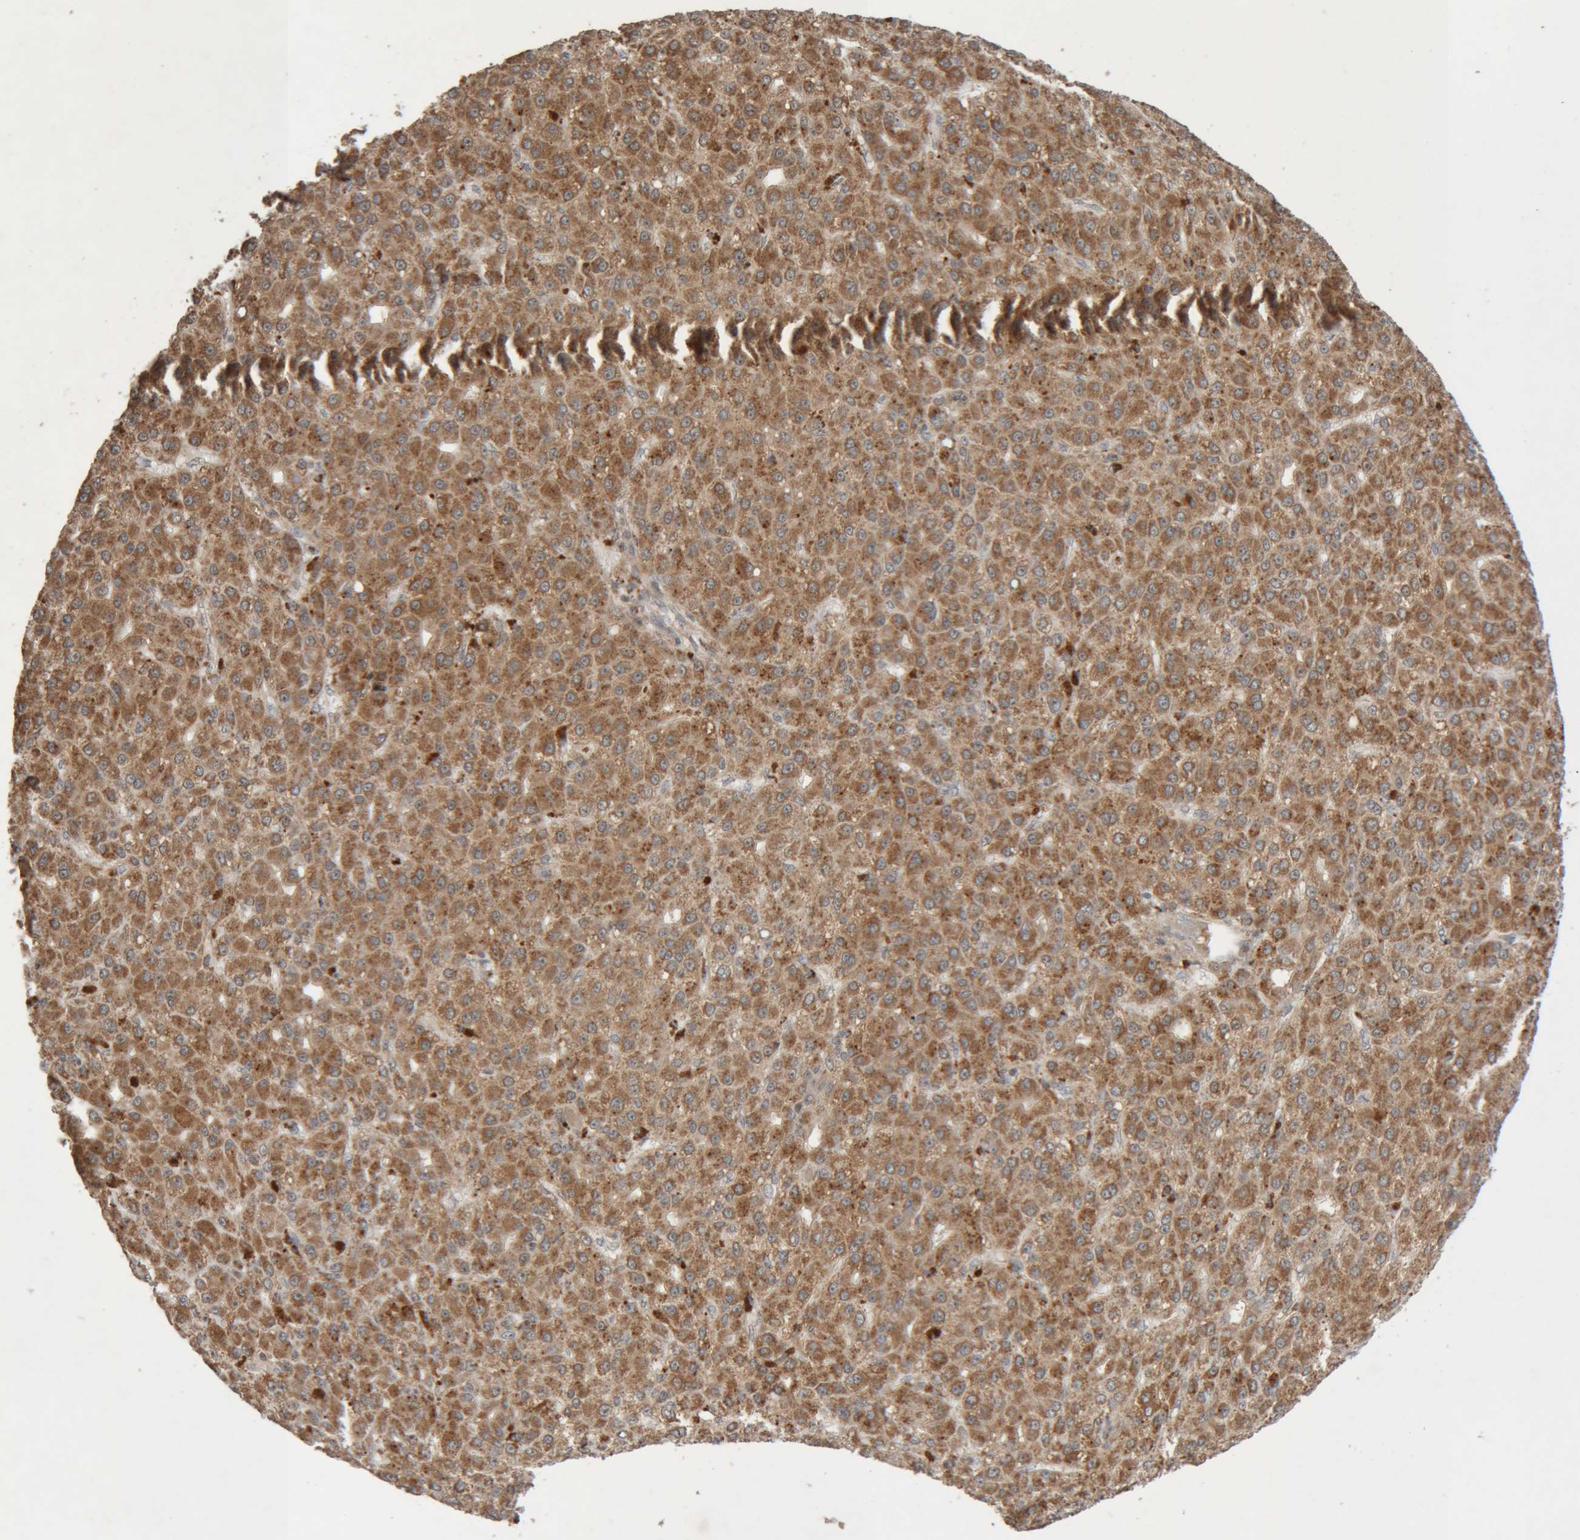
{"staining": {"intensity": "moderate", "quantity": ">75%", "location": "cytoplasmic/membranous"}, "tissue": "liver cancer", "cell_type": "Tumor cells", "image_type": "cancer", "snomed": [{"axis": "morphology", "description": "Carcinoma, Hepatocellular, NOS"}, {"axis": "topography", "description": "Liver"}], "caption": "Immunohistochemistry (IHC) micrograph of human hepatocellular carcinoma (liver) stained for a protein (brown), which reveals medium levels of moderate cytoplasmic/membranous staining in approximately >75% of tumor cells.", "gene": "KIF21B", "patient": {"sex": "male", "age": 67}}